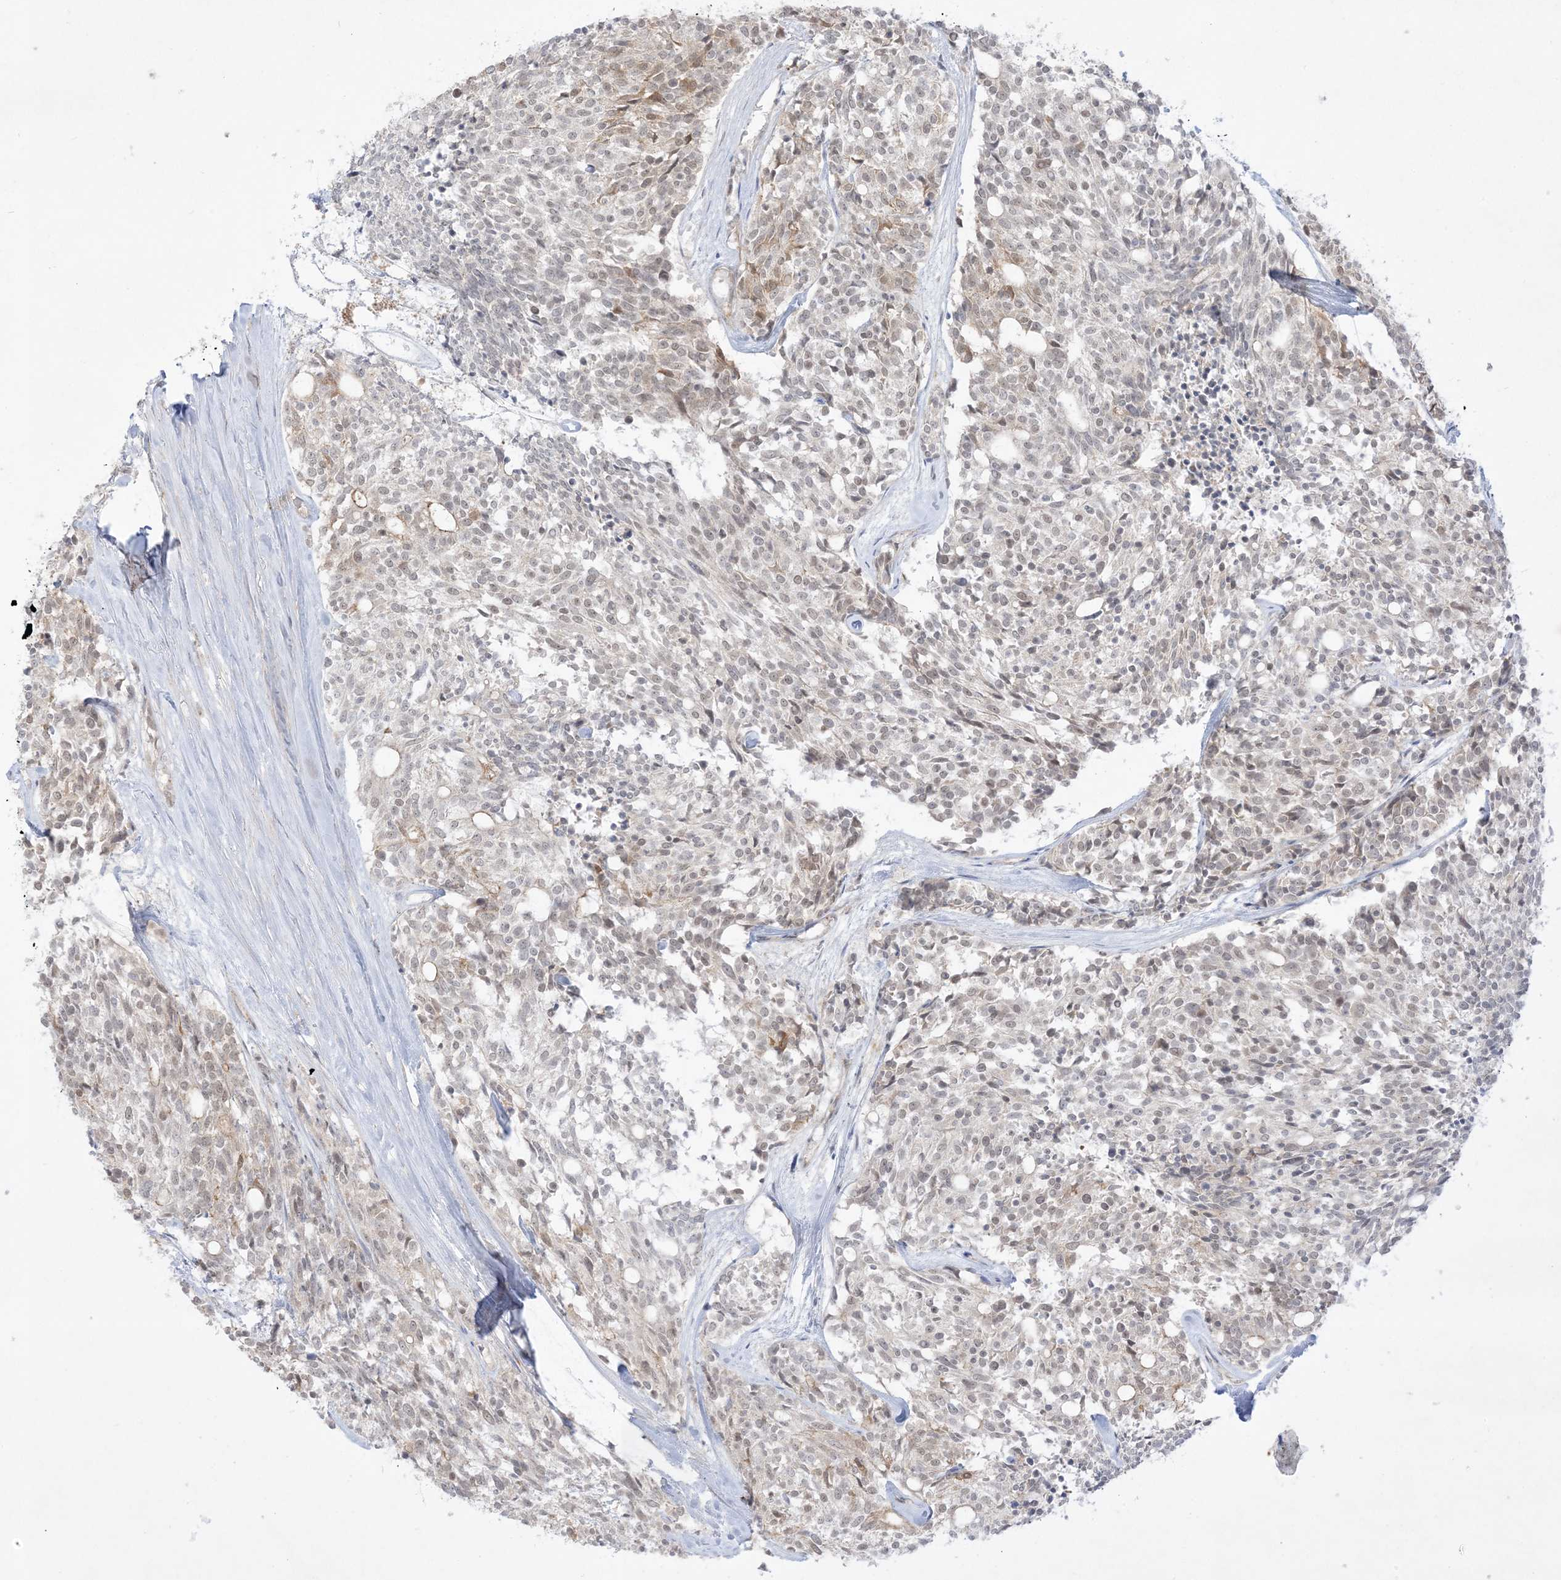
{"staining": {"intensity": "weak", "quantity": "<25%", "location": "cytoplasmic/membranous,nuclear"}, "tissue": "carcinoid", "cell_type": "Tumor cells", "image_type": "cancer", "snomed": [{"axis": "morphology", "description": "Carcinoid, malignant, NOS"}, {"axis": "topography", "description": "Pancreas"}], "caption": "An IHC micrograph of malignant carcinoid is shown. There is no staining in tumor cells of malignant carcinoid.", "gene": "PTK6", "patient": {"sex": "female", "age": 54}}